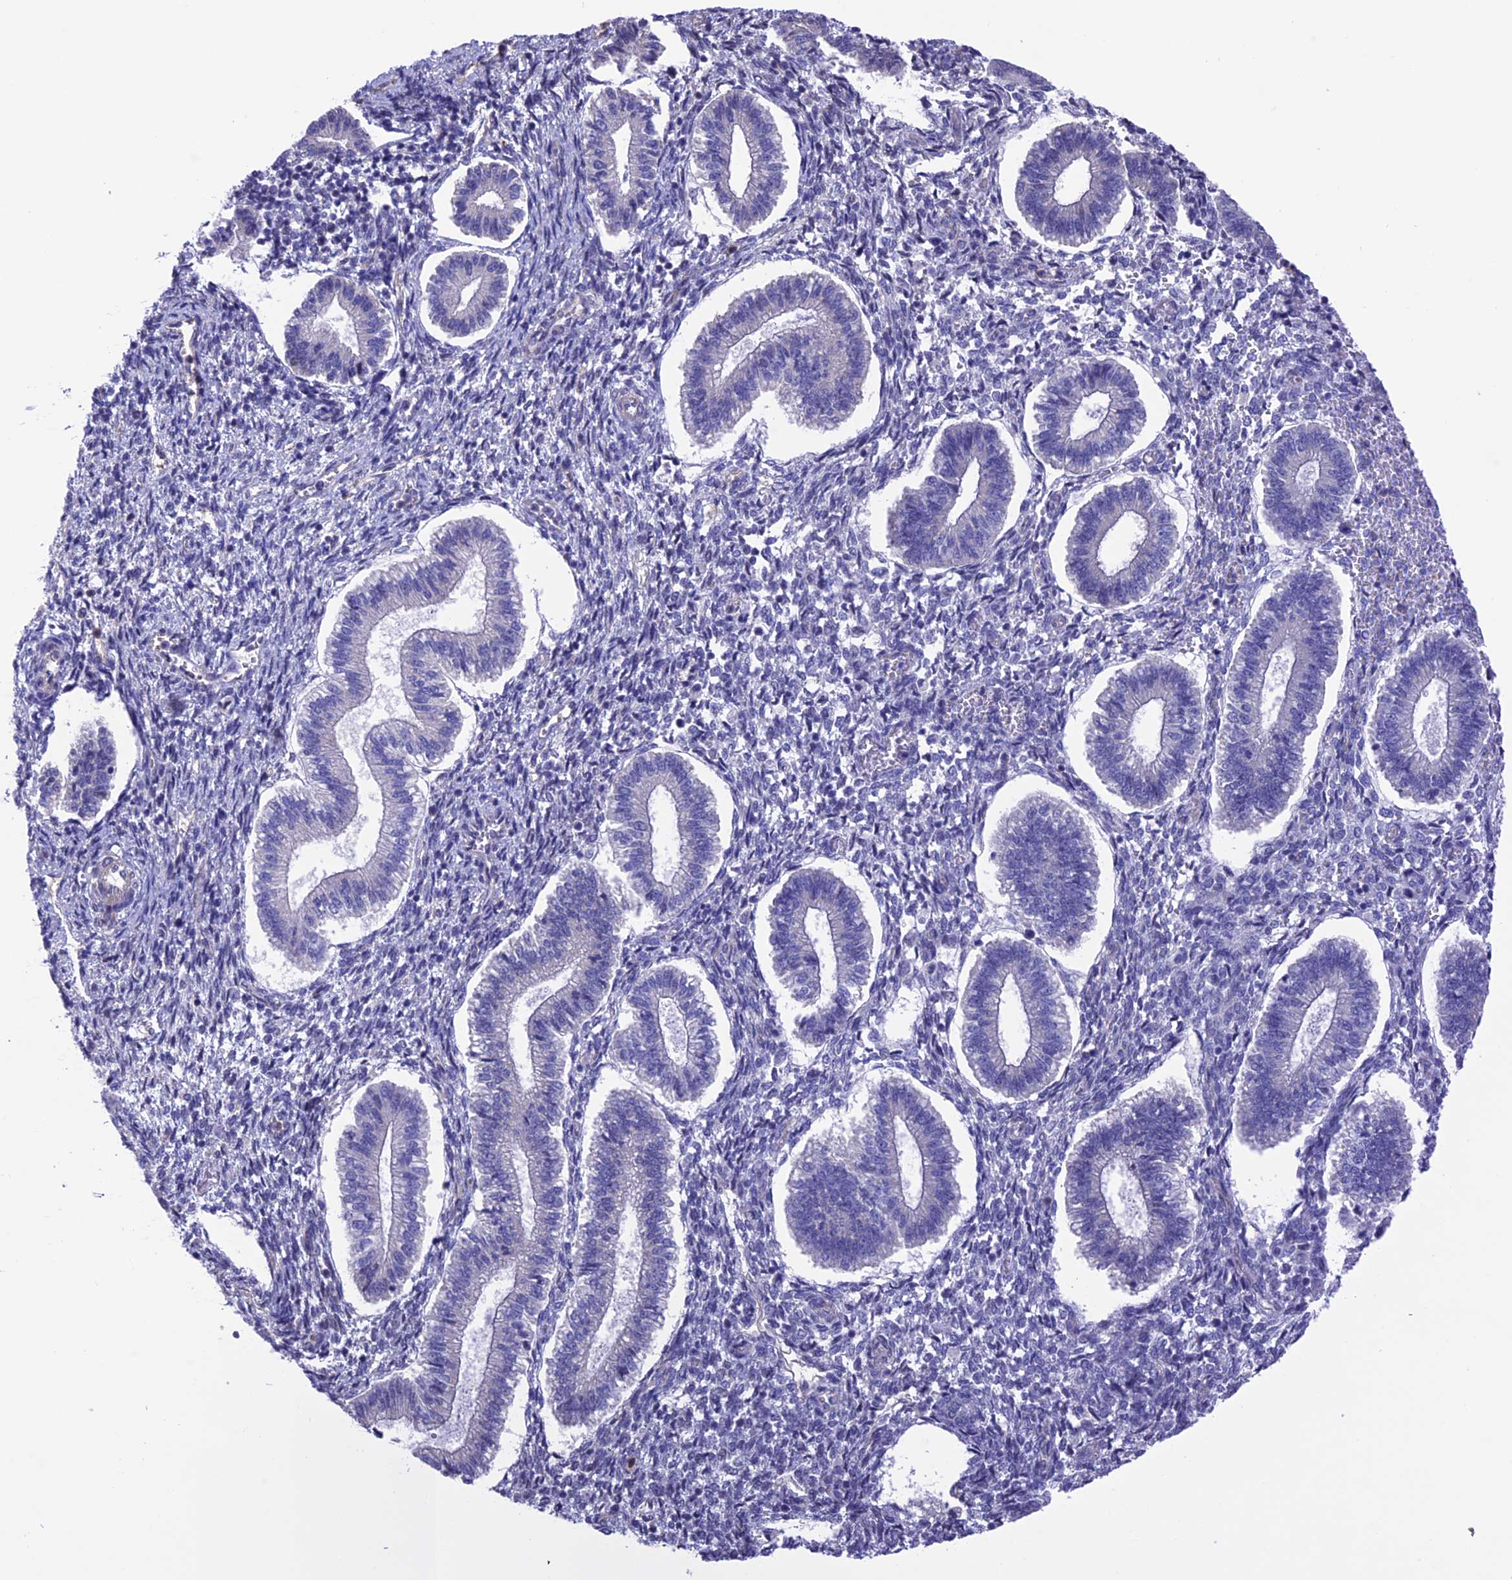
{"staining": {"intensity": "negative", "quantity": "none", "location": "none"}, "tissue": "endometrium", "cell_type": "Cells in endometrial stroma", "image_type": "normal", "snomed": [{"axis": "morphology", "description": "Normal tissue, NOS"}, {"axis": "topography", "description": "Endometrium"}], "caption": "High power microscopy histopathology image of an immunohistochemistry (IHC) photomicrograph of normal endometrium, revealing no significant positivity in cells in endometrial stroma.", "gene": "SLC1A6", "patient": {"sex": "female", "age": 25}}